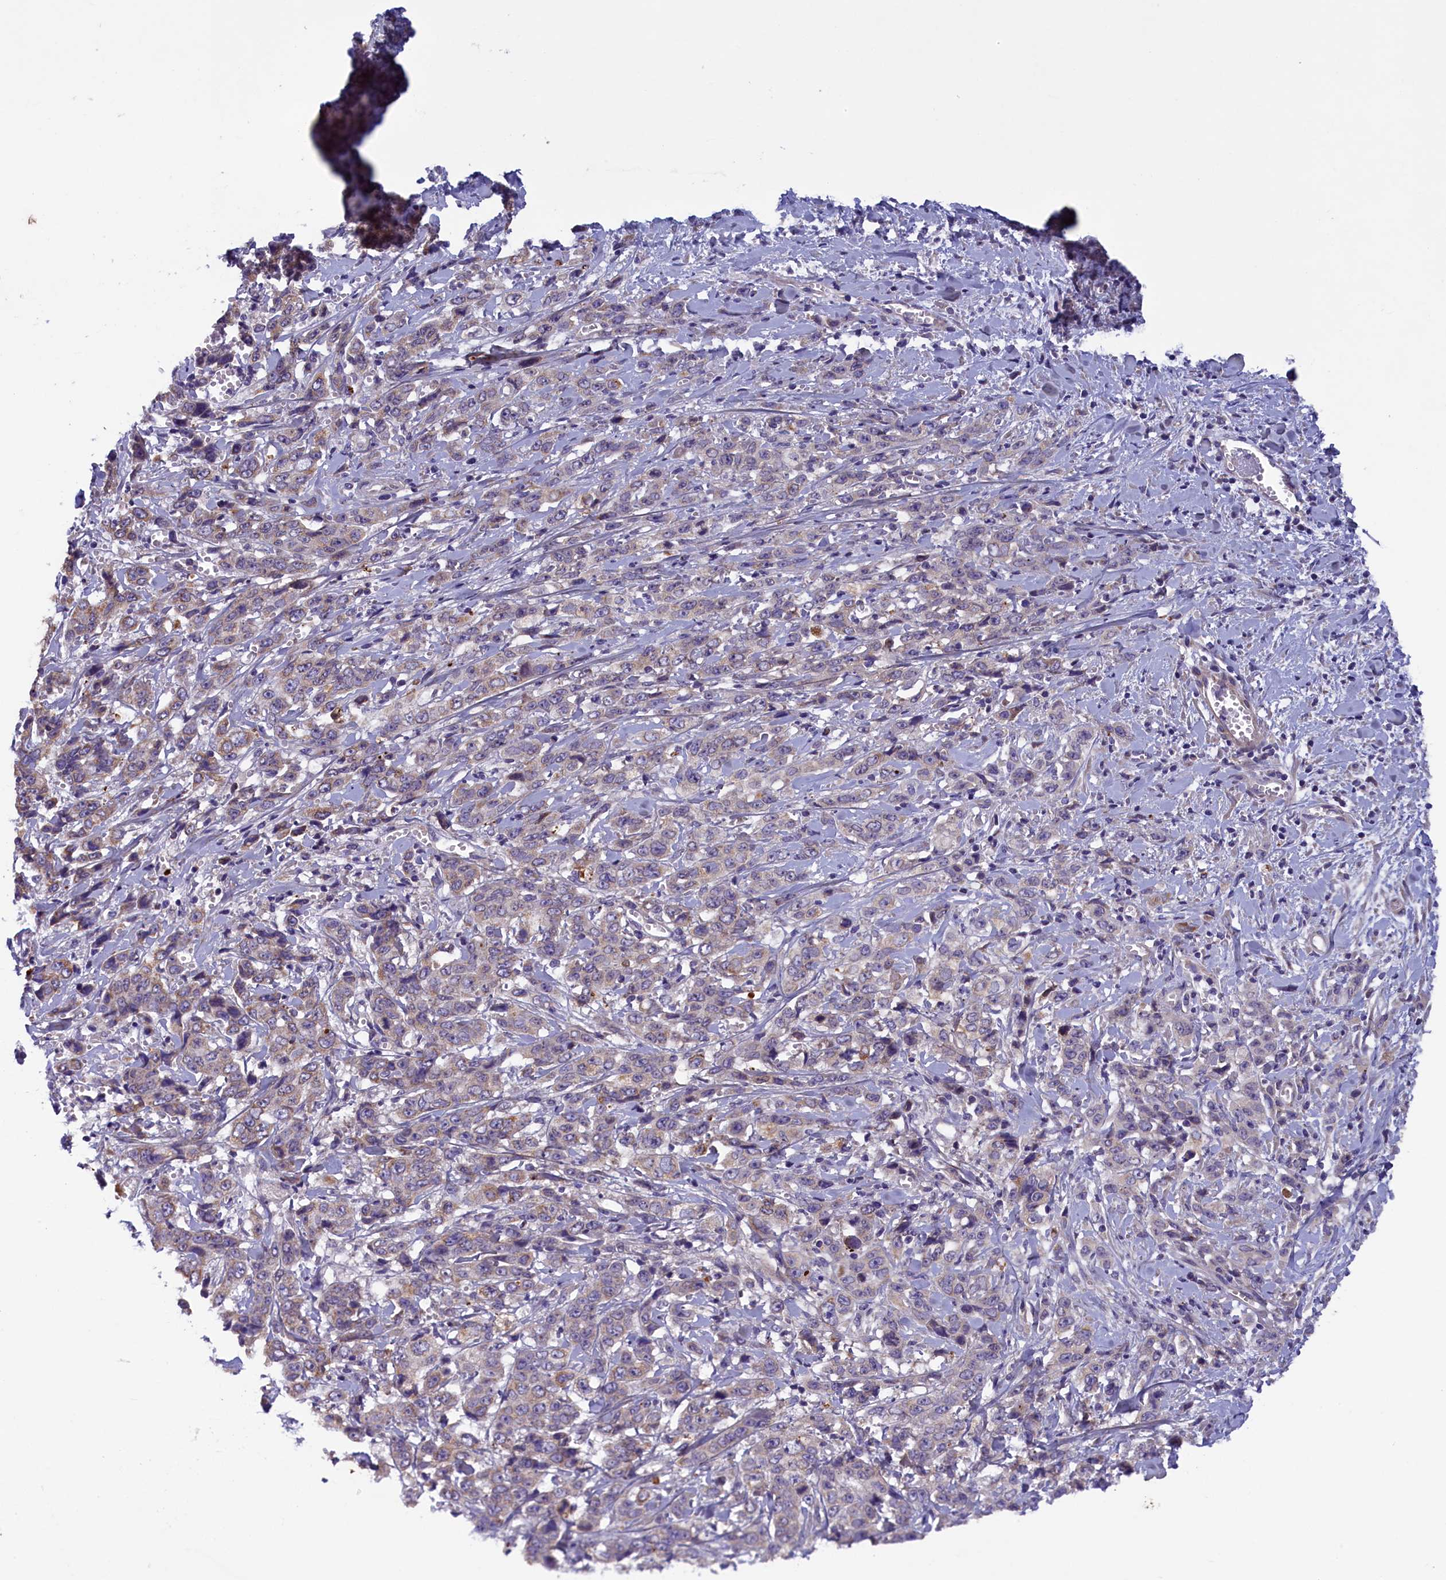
{"staining": {"intensity": "negative", "quantity": "none", "location": "none"}, "tissue": "stomach cancer", "cell_type": "Tumor cells", "image_type": "cancer", "snomed": [{"axis": "morphology", "description": "Adenocarcinoma, NOS"}, {"axis": "topography", "description": "Stomach, upper"}], "caption": "Stomach cancer stained for a protein using immunohistochemistry shows no expression tumor cells.", "gene": "ACAD8", "patient": {"sex": "male", "age": 62}}